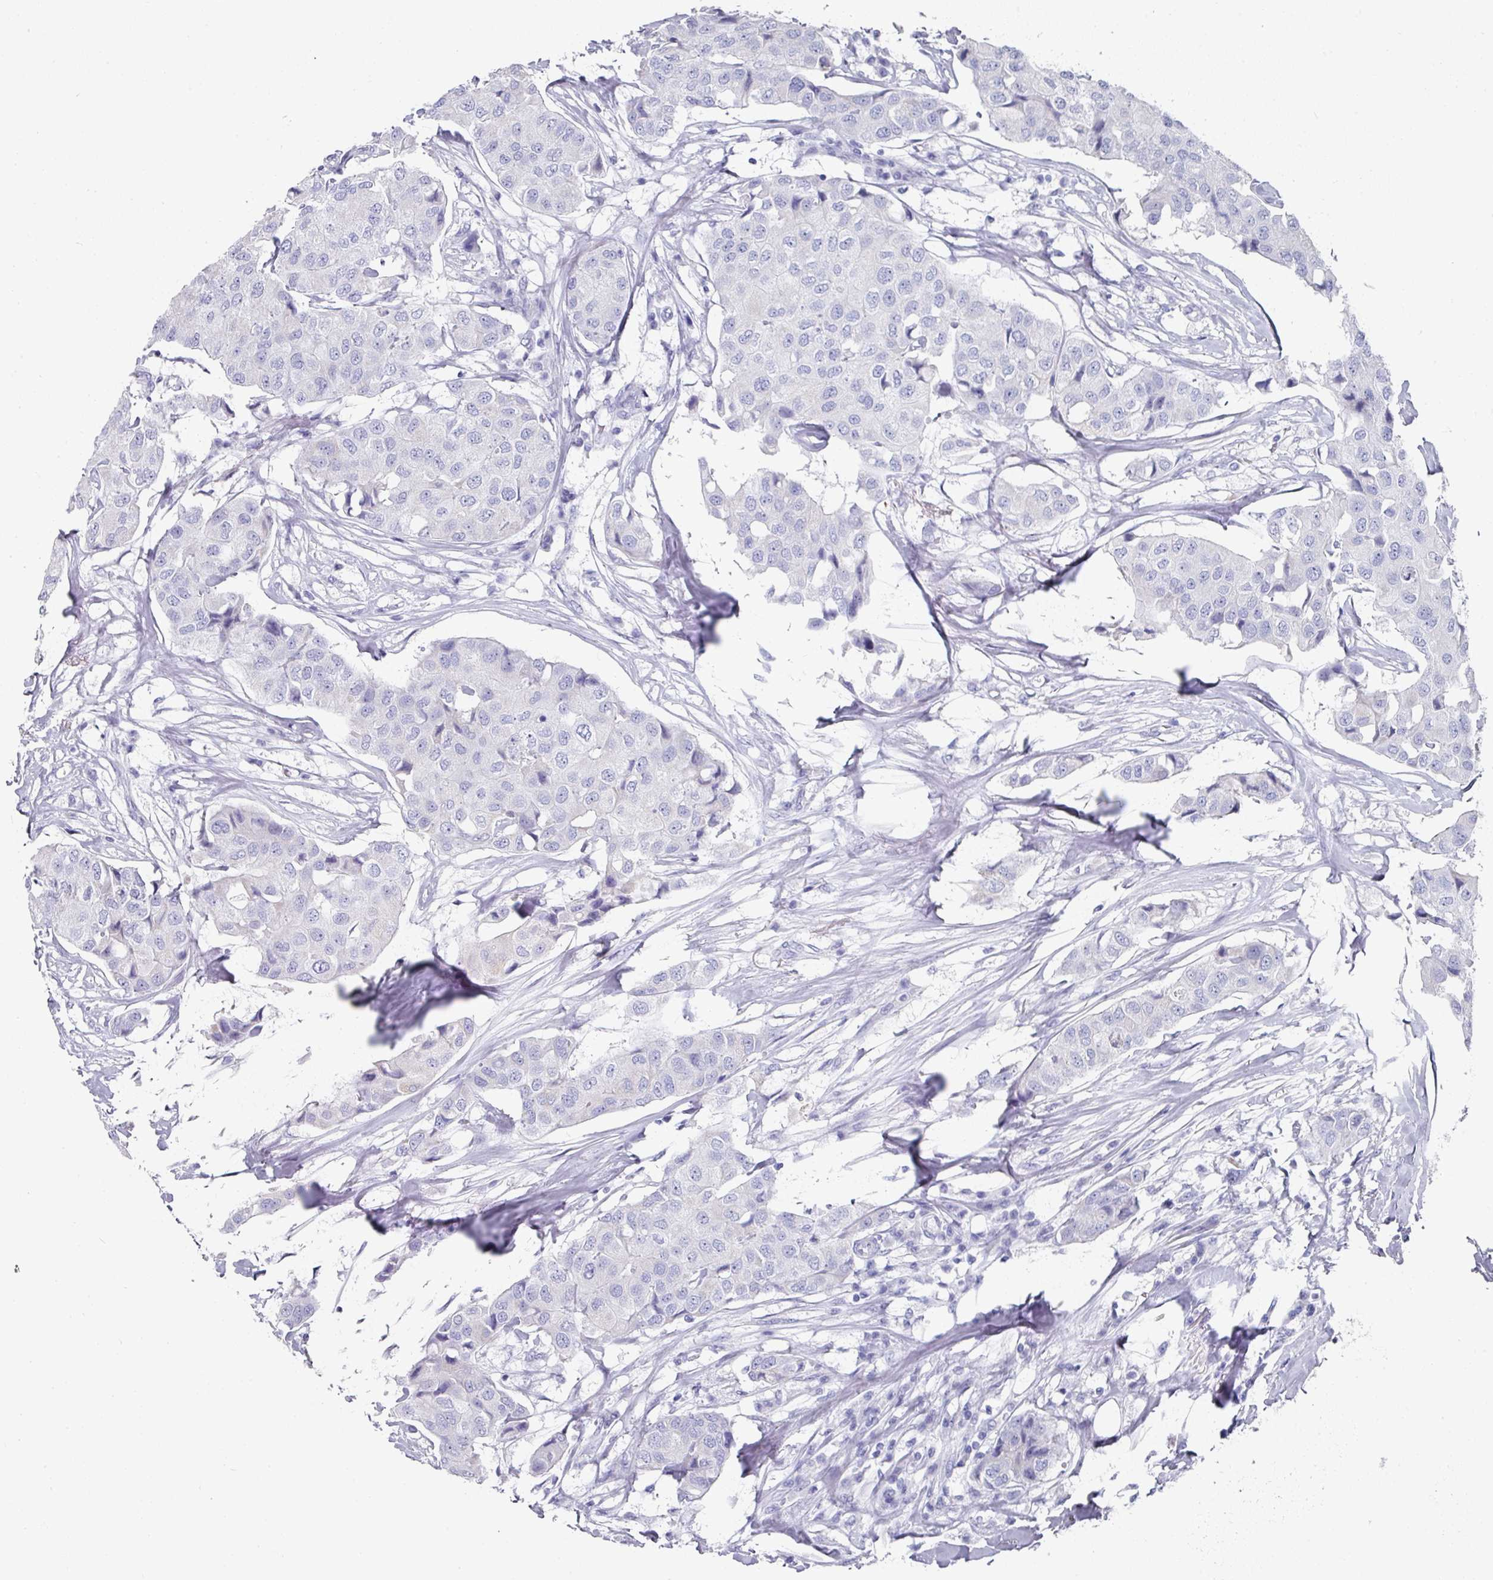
{"staining": {"intensity": "negative", "quantity": "none", "location": "none"}, "tissue": "breast cancer", "cell_type": "Tumor cells", "image_type": "cancer", "snomed": [{"axis": "morphology", "description": "Duct carcinoma"}, {"axis": "topography", "description": "Breast"}], "caption": "Breast infiltrating ductal carcinoma was stained to show a protein in brown. There is no significant staining in tumor cells.", "gene": "SETBP1", "patient": {"sex": "female", "age": 80}}